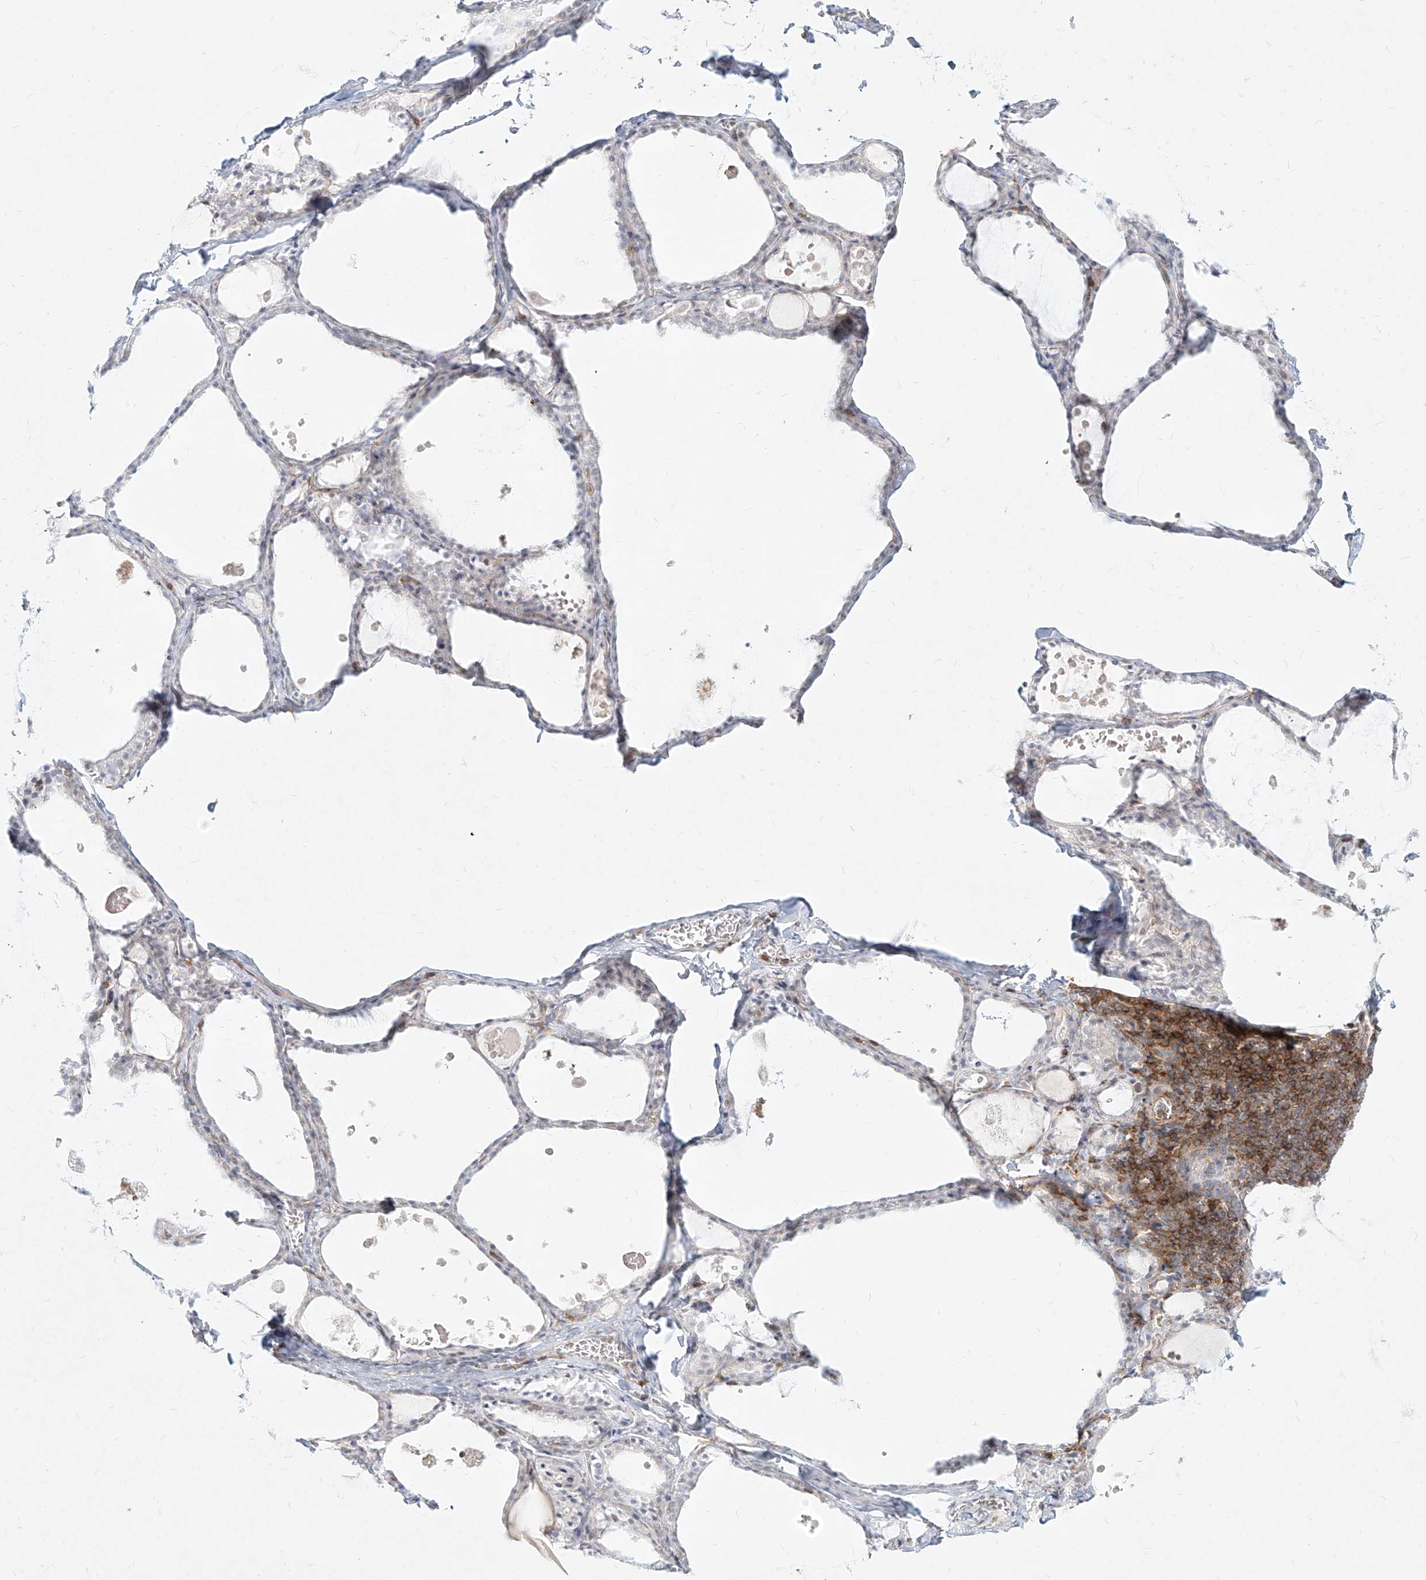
{"staining": {"intensity": "negative", "quantity": "none", "location": "none"}, "tissue": "thyroid gland", "cell_type": "Glandular cells", "image_type": "normal", "snomed": [{"axis": "morphology", "description": "Normal tissue, NOS"}, {"axis": "topography", "description": "Thyroid gland"}], "caption": "DAB (3,3'-diaminobenzidine) immunohistochemical staining of benign human thyroid gland reveals no significant expression in glandular cells. (DAB (3,3'-diaminobenzidine) immunohistochemistry (IHC) with hematoxylin counter stain).", "gene": "SLC2A12", "patient": {"sex": "male", "age": 56}}